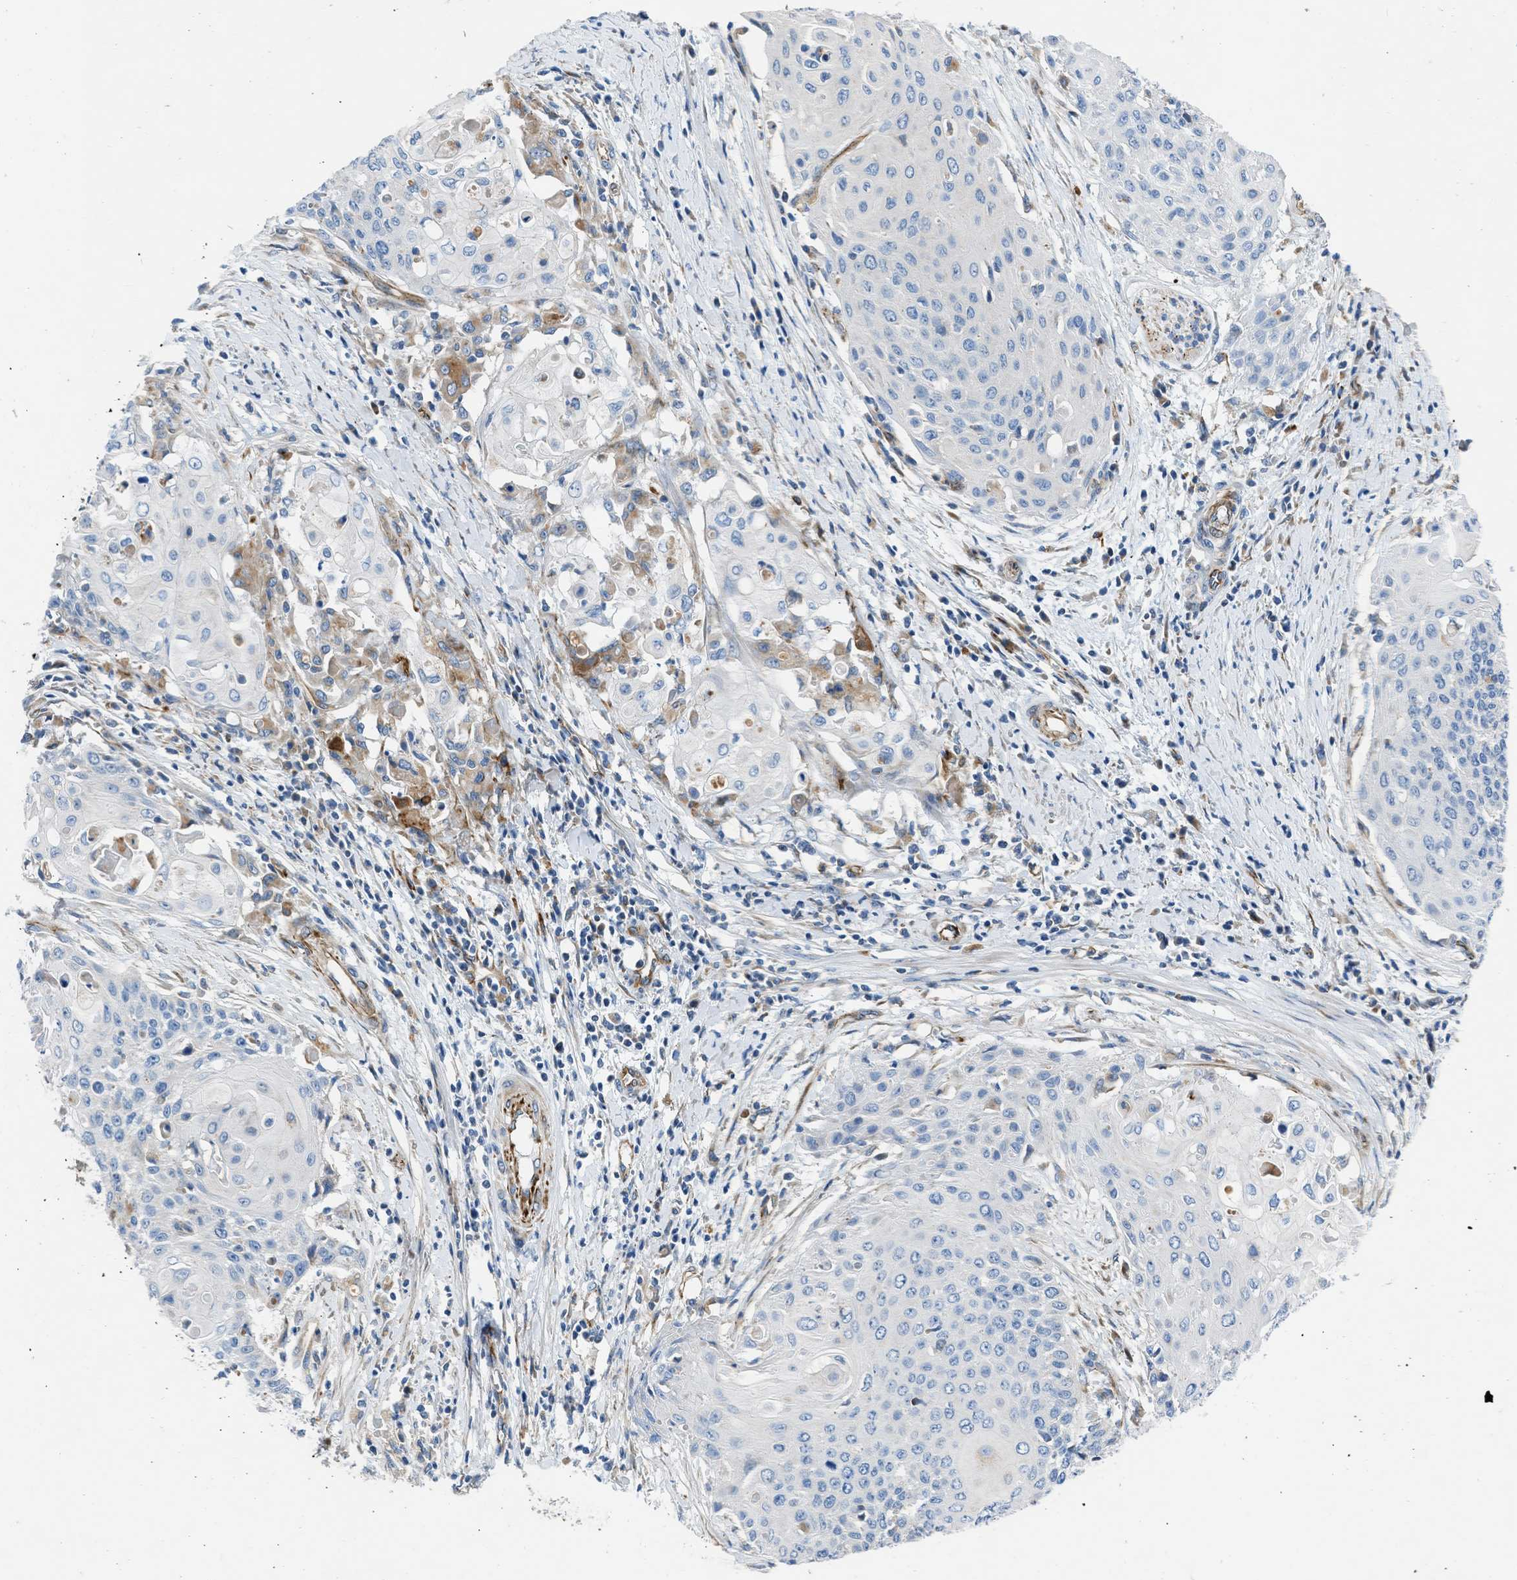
{"staining": {"intensity": "negative", "quantity": "none", "location": "none"}, "tissue": "cervical cancer", "cell_type": "Tumor cells", "image_type": "cancer", "snomed": [{"axis": "morphology", "description": "Squamous cell carcinoma, NOS"}, {"axis": "topography", "description": "Cervix"}], "caption": "Tumor cells are negative for brown protein staining in cervical squamous cell carcinoma. (Immunohistochemistry (ihc), brightfield microscopy, high magnification).", "gene": "ULK4", "patient": {"sex": "female", "age": 39}}